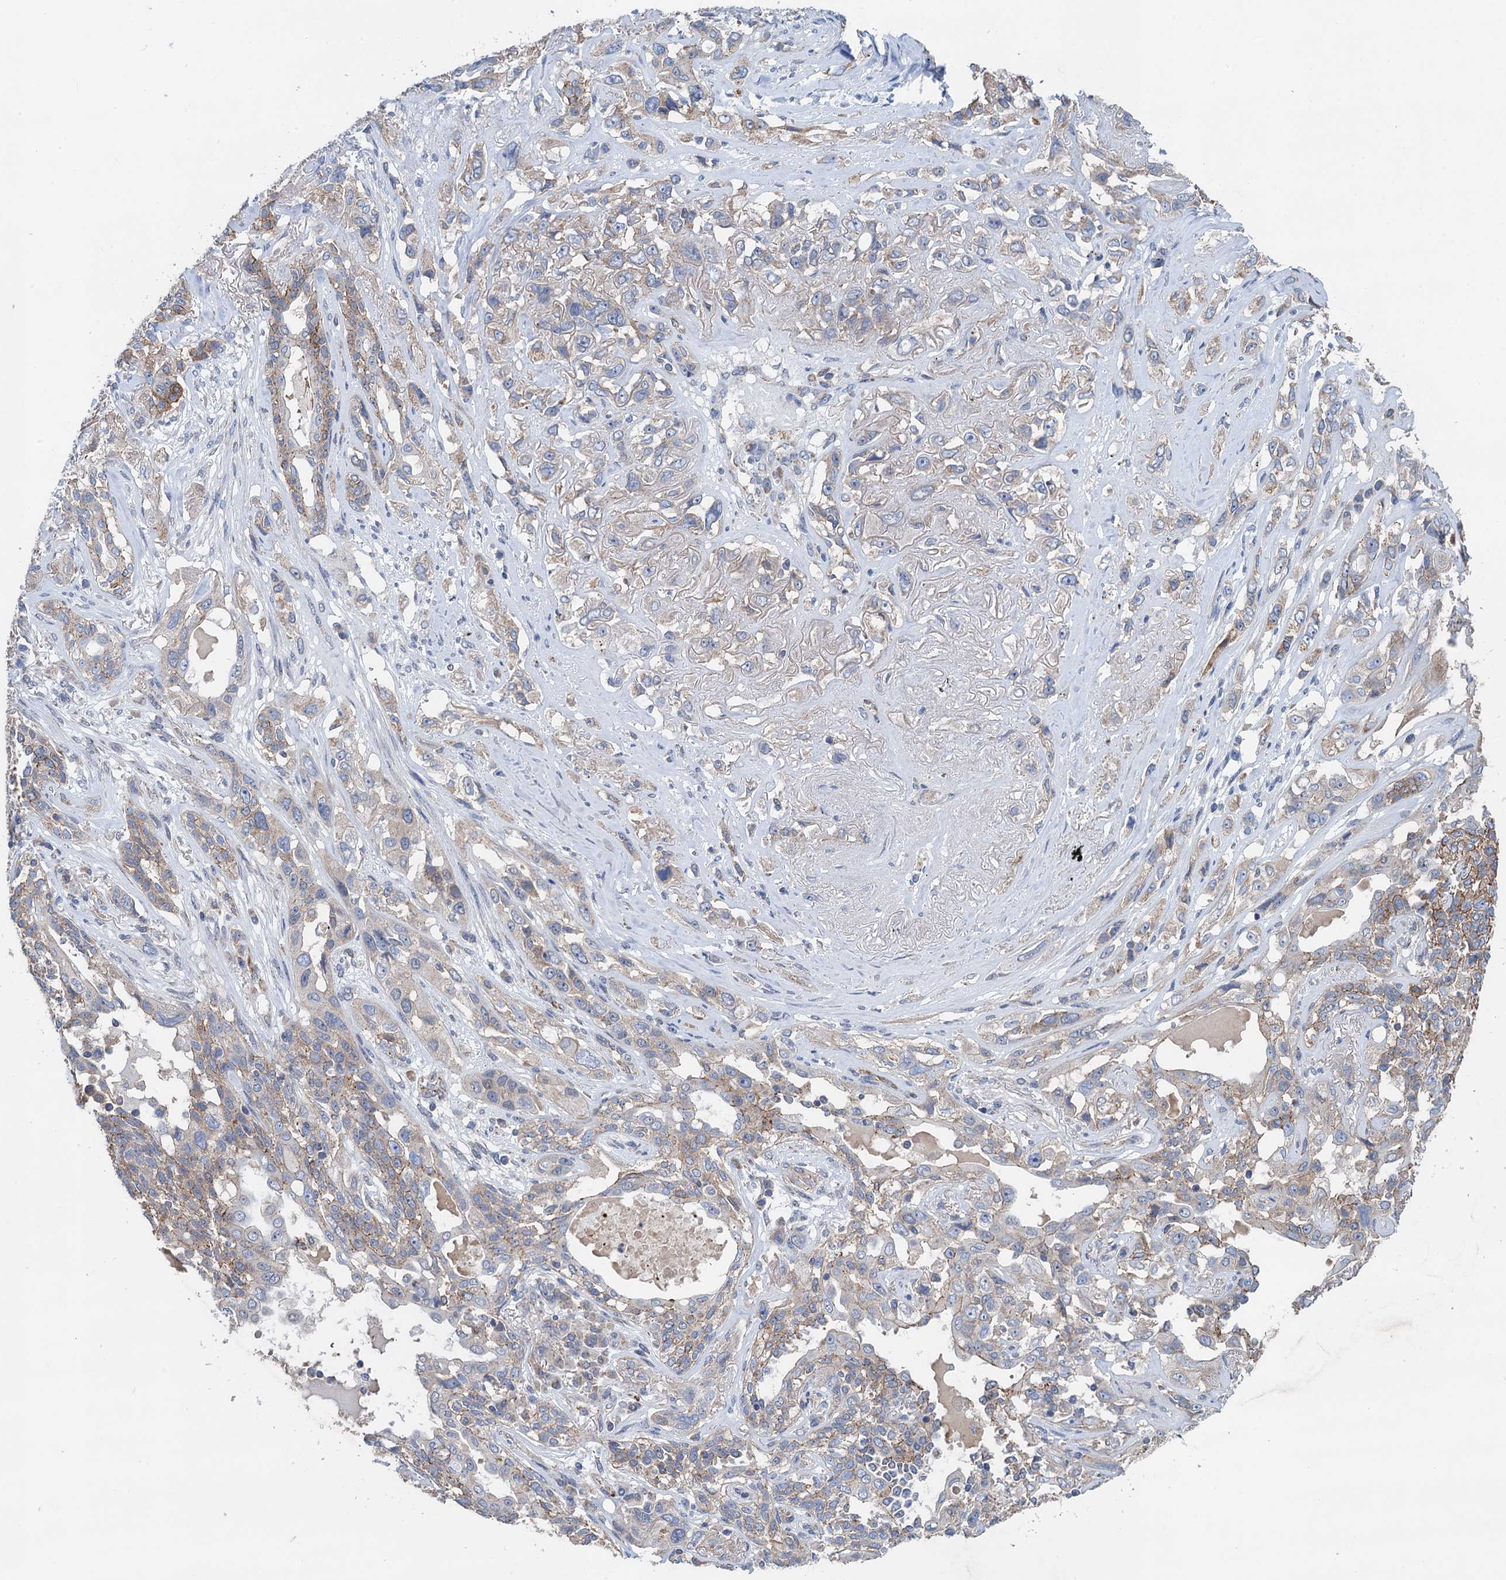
{"staining": {"intensity": "moderate", "quantity": "25%-75%", "location": "cytoplasmic/membranous"}, "tissue": "lung cancer", "cell_type": "Tumor cells", "image_type": "cancer", "snomed": [{"axis": "morphology", "description": "Squamous cell carcinoma, NOS"}, {"axis": "topography", "description": "Lung"}], "caption": "Immunohistochemistry photomicrograph of neoplastic tissue: squamous cell carcinoma (lung) stained using immunohistochemistry shows medium levels of moderate protein expression localized specifically in the cytoplasmic/membranous of tumor cells, appearing as a cytoplasmic/membranous brown color.", "gene": "DGLUCY", "patient": {"sex": "female", "age": 70}}